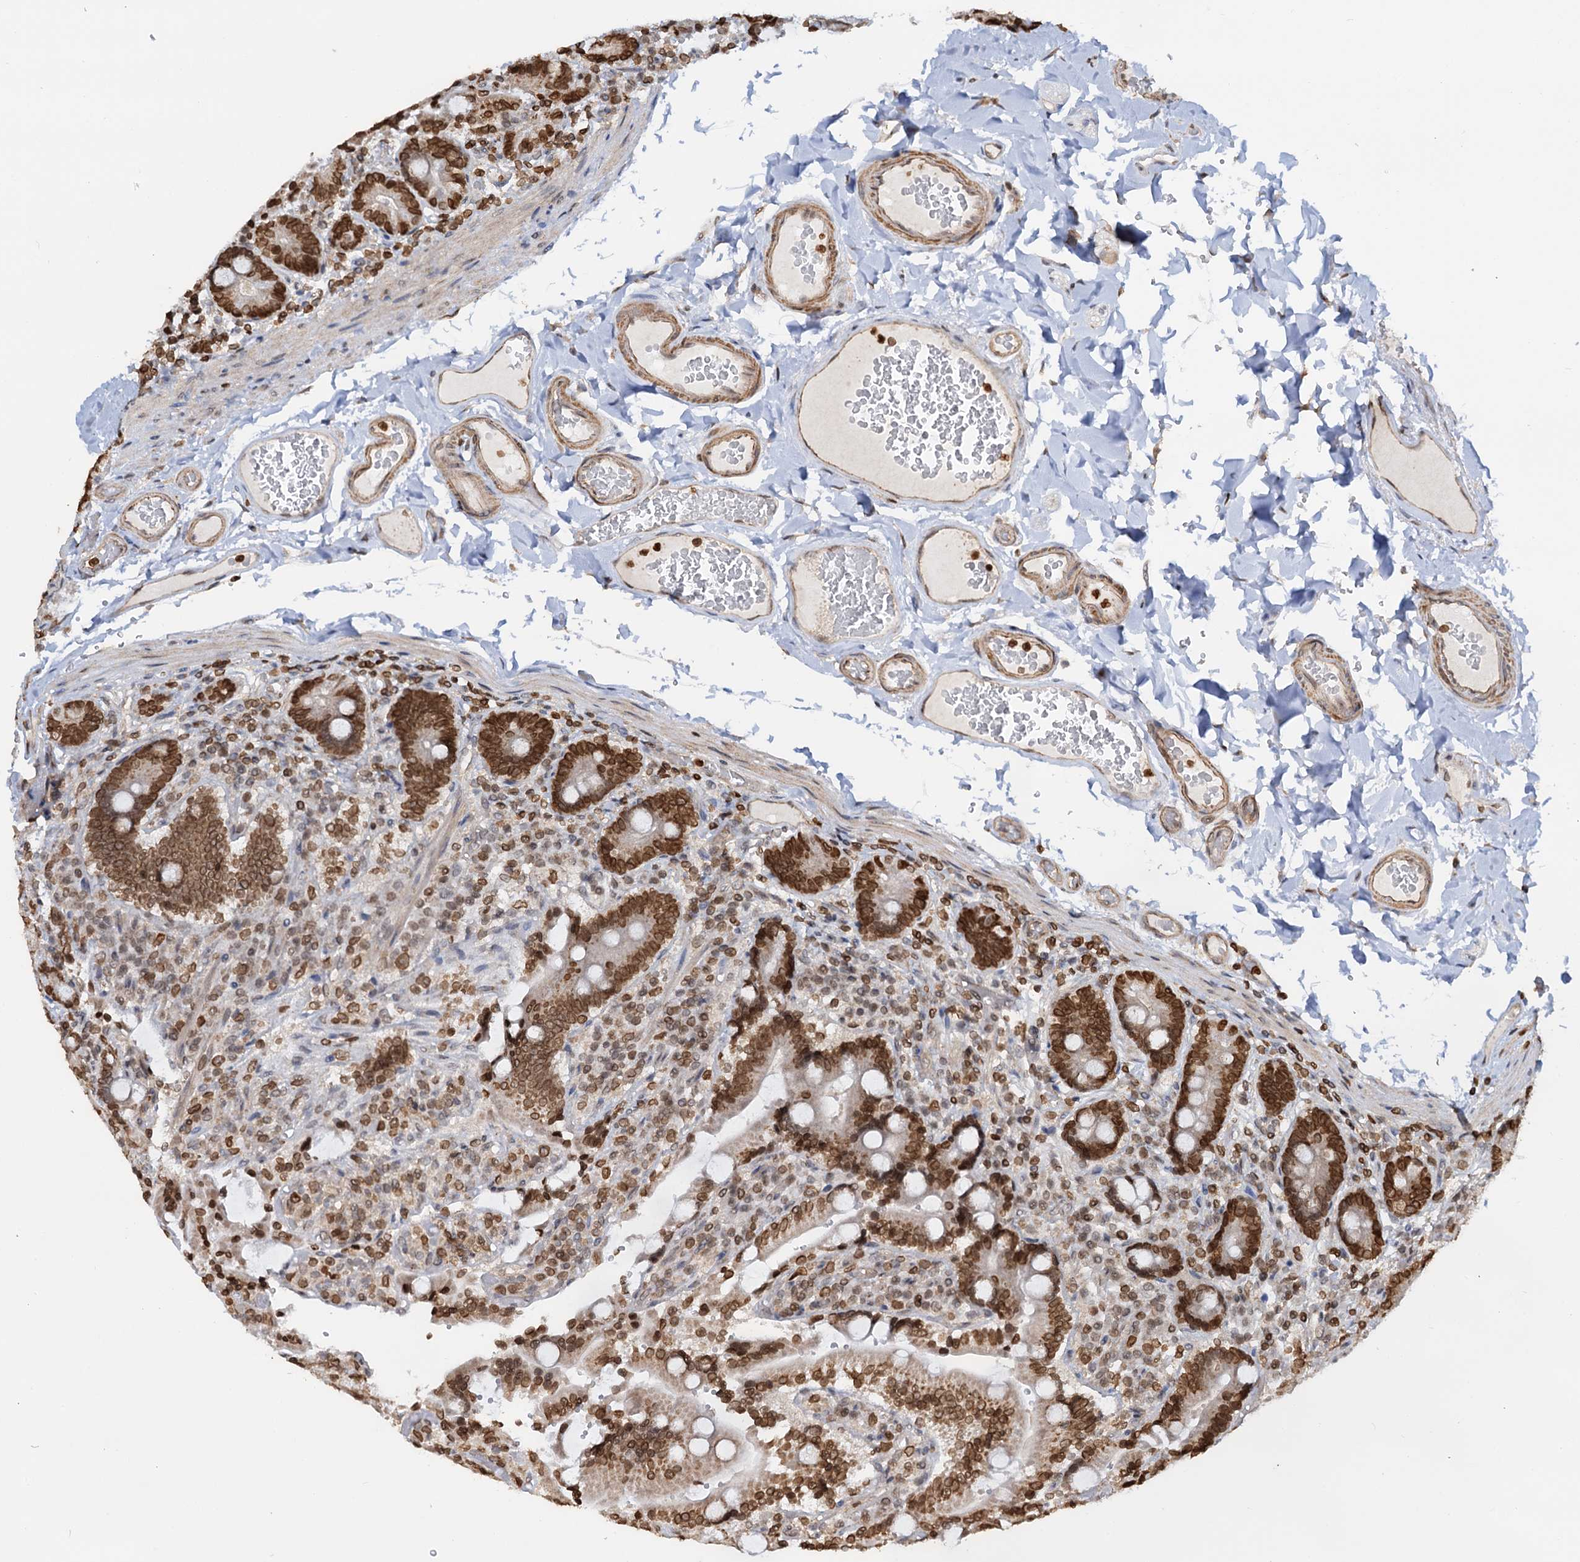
{"staining": {"intensity": "strong", "quantity": ">75%", "location": "nuclear"}, "tissue": "duodenum", "cell_type": "Glandular cells", "image_type": "normal", "snomed": [{"axis": "morphology", "description": "Normal tissue, NOS"}, {"axis": "topography", "description": "Duodenum"}], "caption": "This histopathology image displays IHC staining of unremarkable duodenum, with high strong nuclear expression in approximately >75% of glandular cells.", "gene": "ZC3H13", "patient": {"sex": "female", "age": 62}}